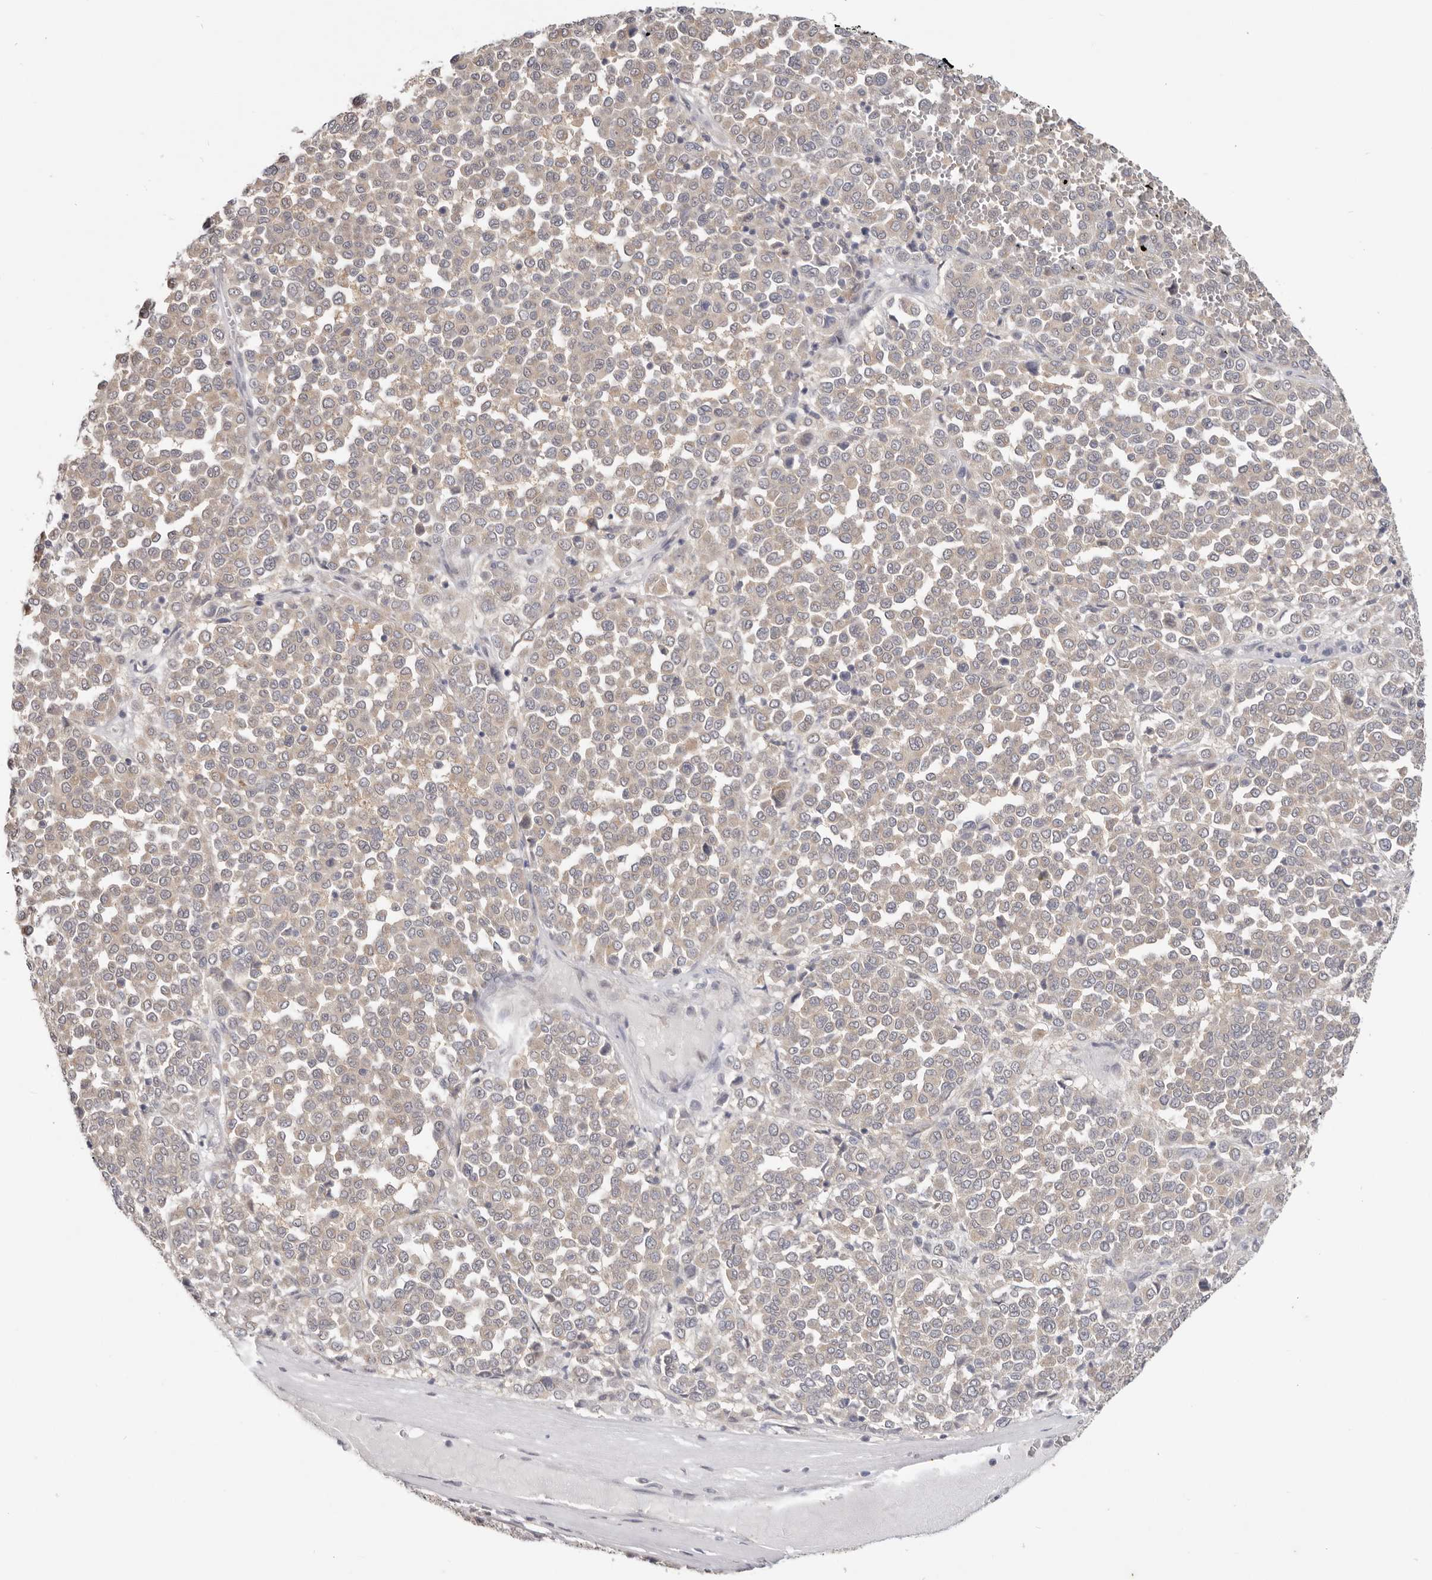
{"staining": {"intensity": "weak", "quantity": "25%-75%", "location": "cytoplasmic/membranous"}, "tissue": "melanoma", "cell_type": "Tumor cells", "image_type": "cancer", "snomed": [{"axis": "morphology", "description": "Malignant melanoma, Metastatic site"}, {"axis": "topography", "description": "Pancreas"}], "caption": "This photomicrograph shows melanoma stained with immunohistochemistry to label a protein in brown. The cytoplasmic/membranous of tumor cells show weak positivity for the protein. Nuclei are counter-stained blue.", "gene": "WDR77", "patient": {"sex": "female", "age": 30}}